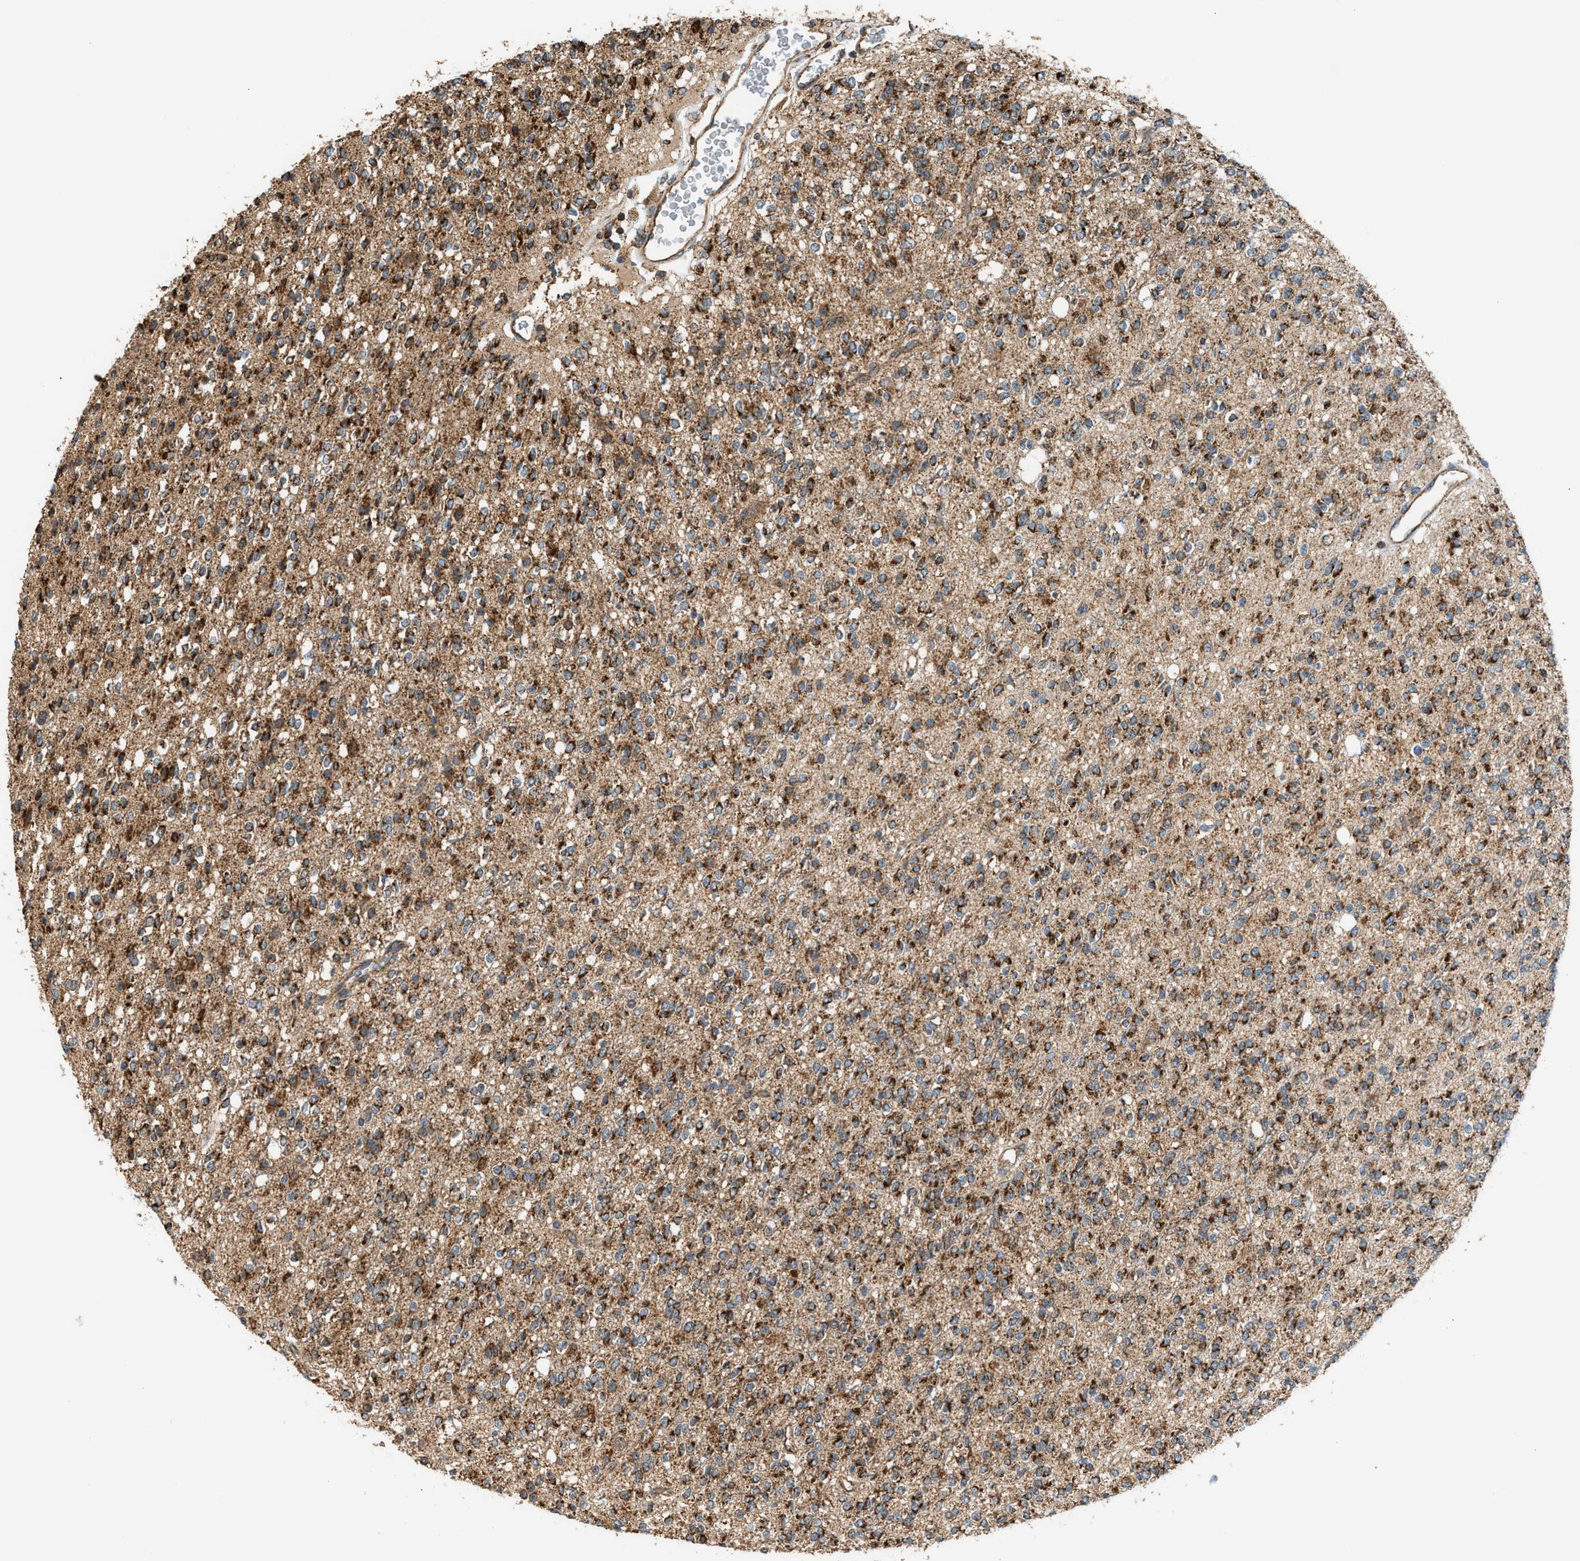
{"staining": {"intensity": "strong", "quantity": ">75%", "location": "cytoplasmic/membranous"}, "tissue": "glioma", "cell_type": "Tumor cells", "image_type": "cancer", "snomed": [{"axis": "morphology", "description": "Glioma, malignant, High grade"}, {"axis": "topography", "description": "Brain"}], "caption": "An IHC micrograph of neoplastic tissue is shown. Protein staining in brown labels strong cytoplasmic/membranous positivity in glioma within tumor cells.", "gene": "SGSM2", "patient": {"sex": "male", "age": 34}}